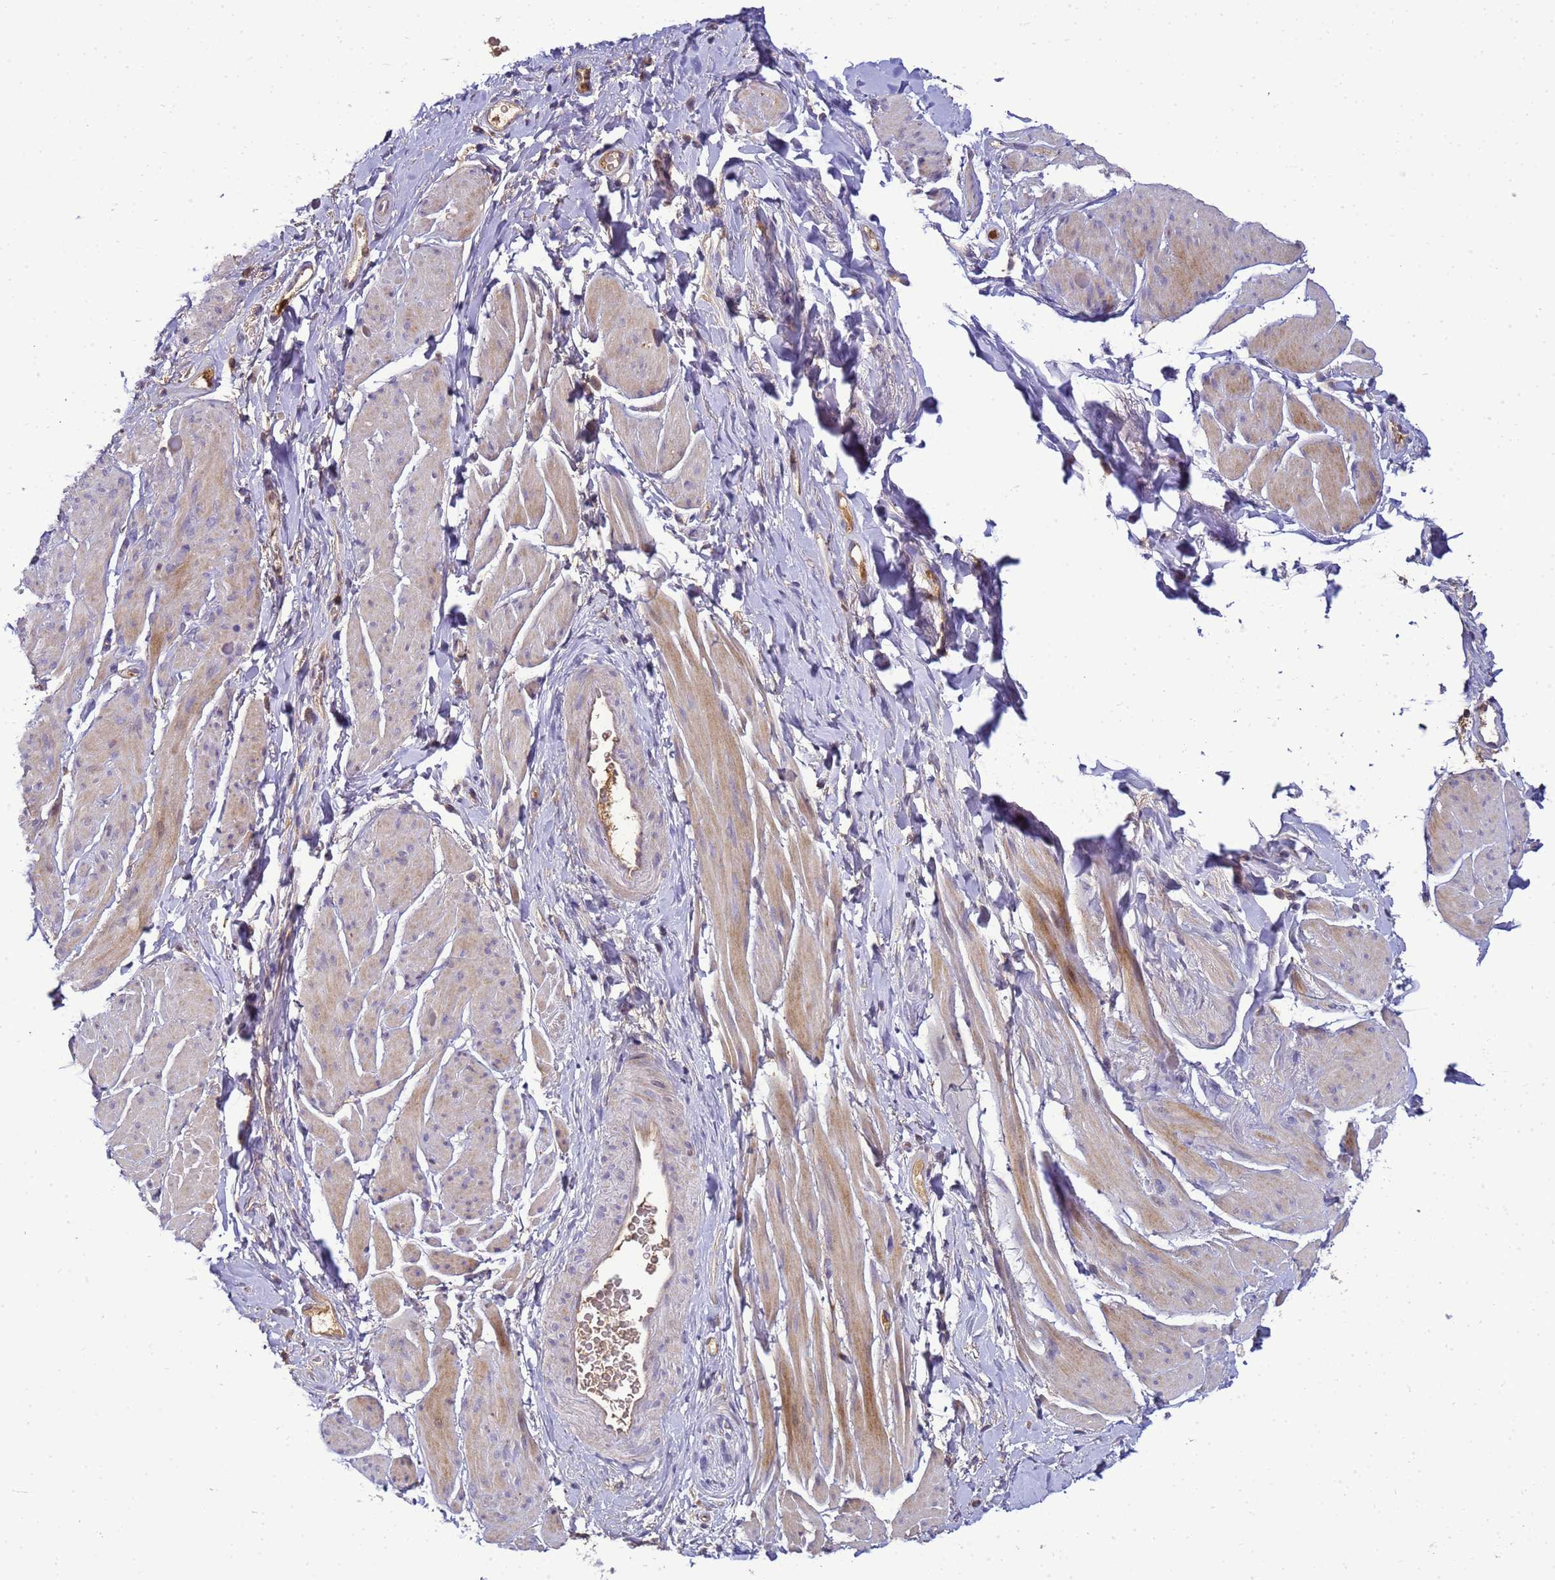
{"staining": {"intensity": "weak", "quantity": "25%-75%", "location": "cytoplasmic/membranous"}, "tissue": "smooth muscle", "cell_type": "Smooth muscle cells", "image_type": "normal", "snomed": [{"axis": "morphology", "description": "Normal tissue, NOS"}, {"axis": "topography", "description": "Smooth muscle"}, {"axis": "topography", "description": "Peripheral nerve tissue"}], "caption": "Smooth muscle stained with immunohistochemistry shows weak cytoplasmic/membranous staining in about 25%-75% of smooth muscle cells.", "gene": "TMEM74B", "patient": {"sex": "male", "age": 69}}